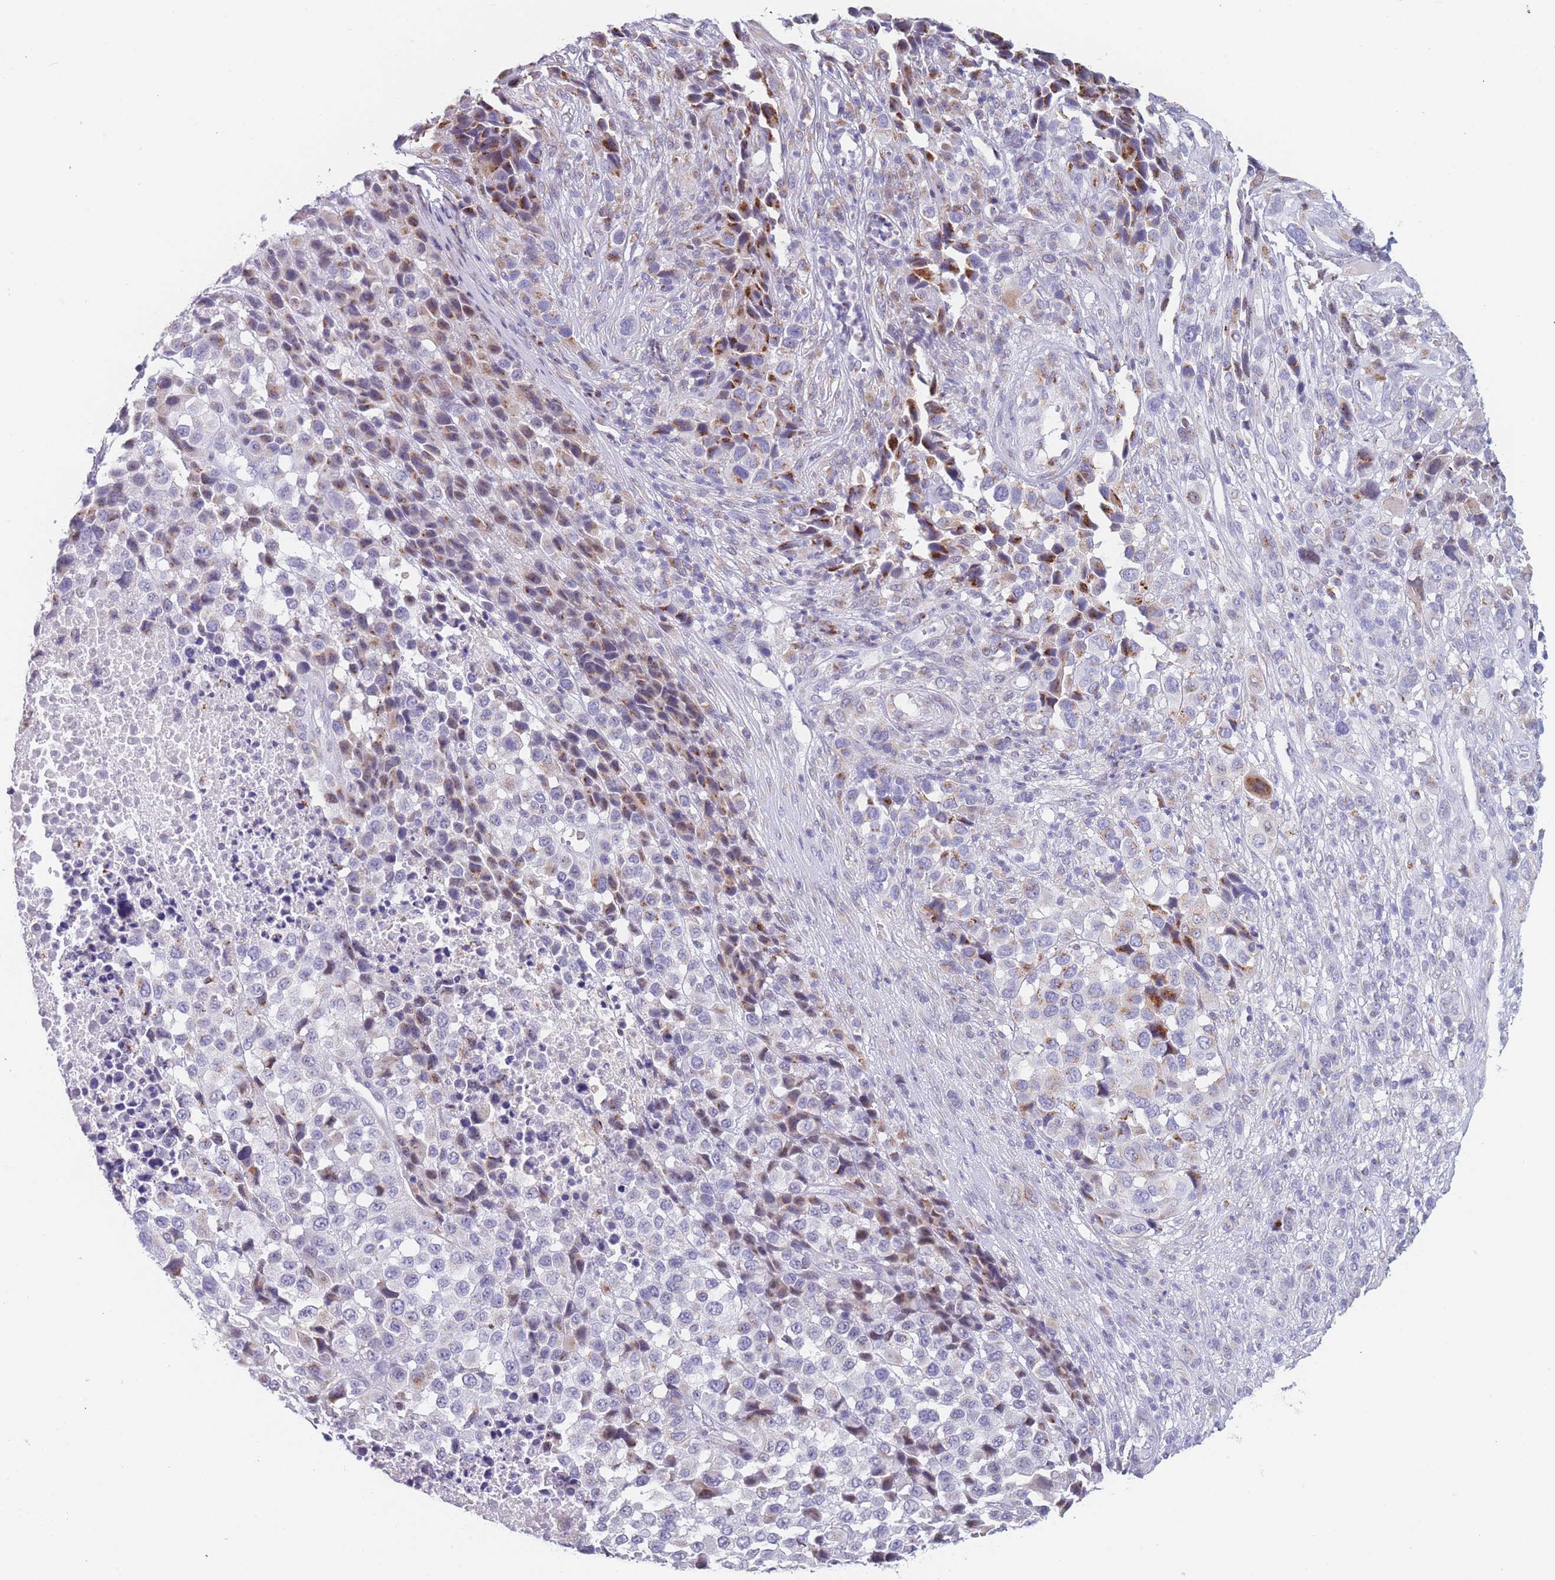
{"staining": {"intensity": "negative", "quantity": "none", "location": "none"}, "tissue": "melanoma", "cell_type": "Tumor cells", "image_type": "cancer", "snomed": [{"axis": "morphology", "description": "Malignant melanoma, NOS"}, {"axis": "topography", "description": "Skin of trunk"}], "caption": "IHC histopathology image of neoplastic tissue: malignant melanoma stained with DAB displays no significant protein expression in tumor cells. (DAB (3,3'-diaminobenzidine) IHC with hematoxylin counter stain).", "gene": "TMED10", "patient": {"sex": "male", "age": 71}}